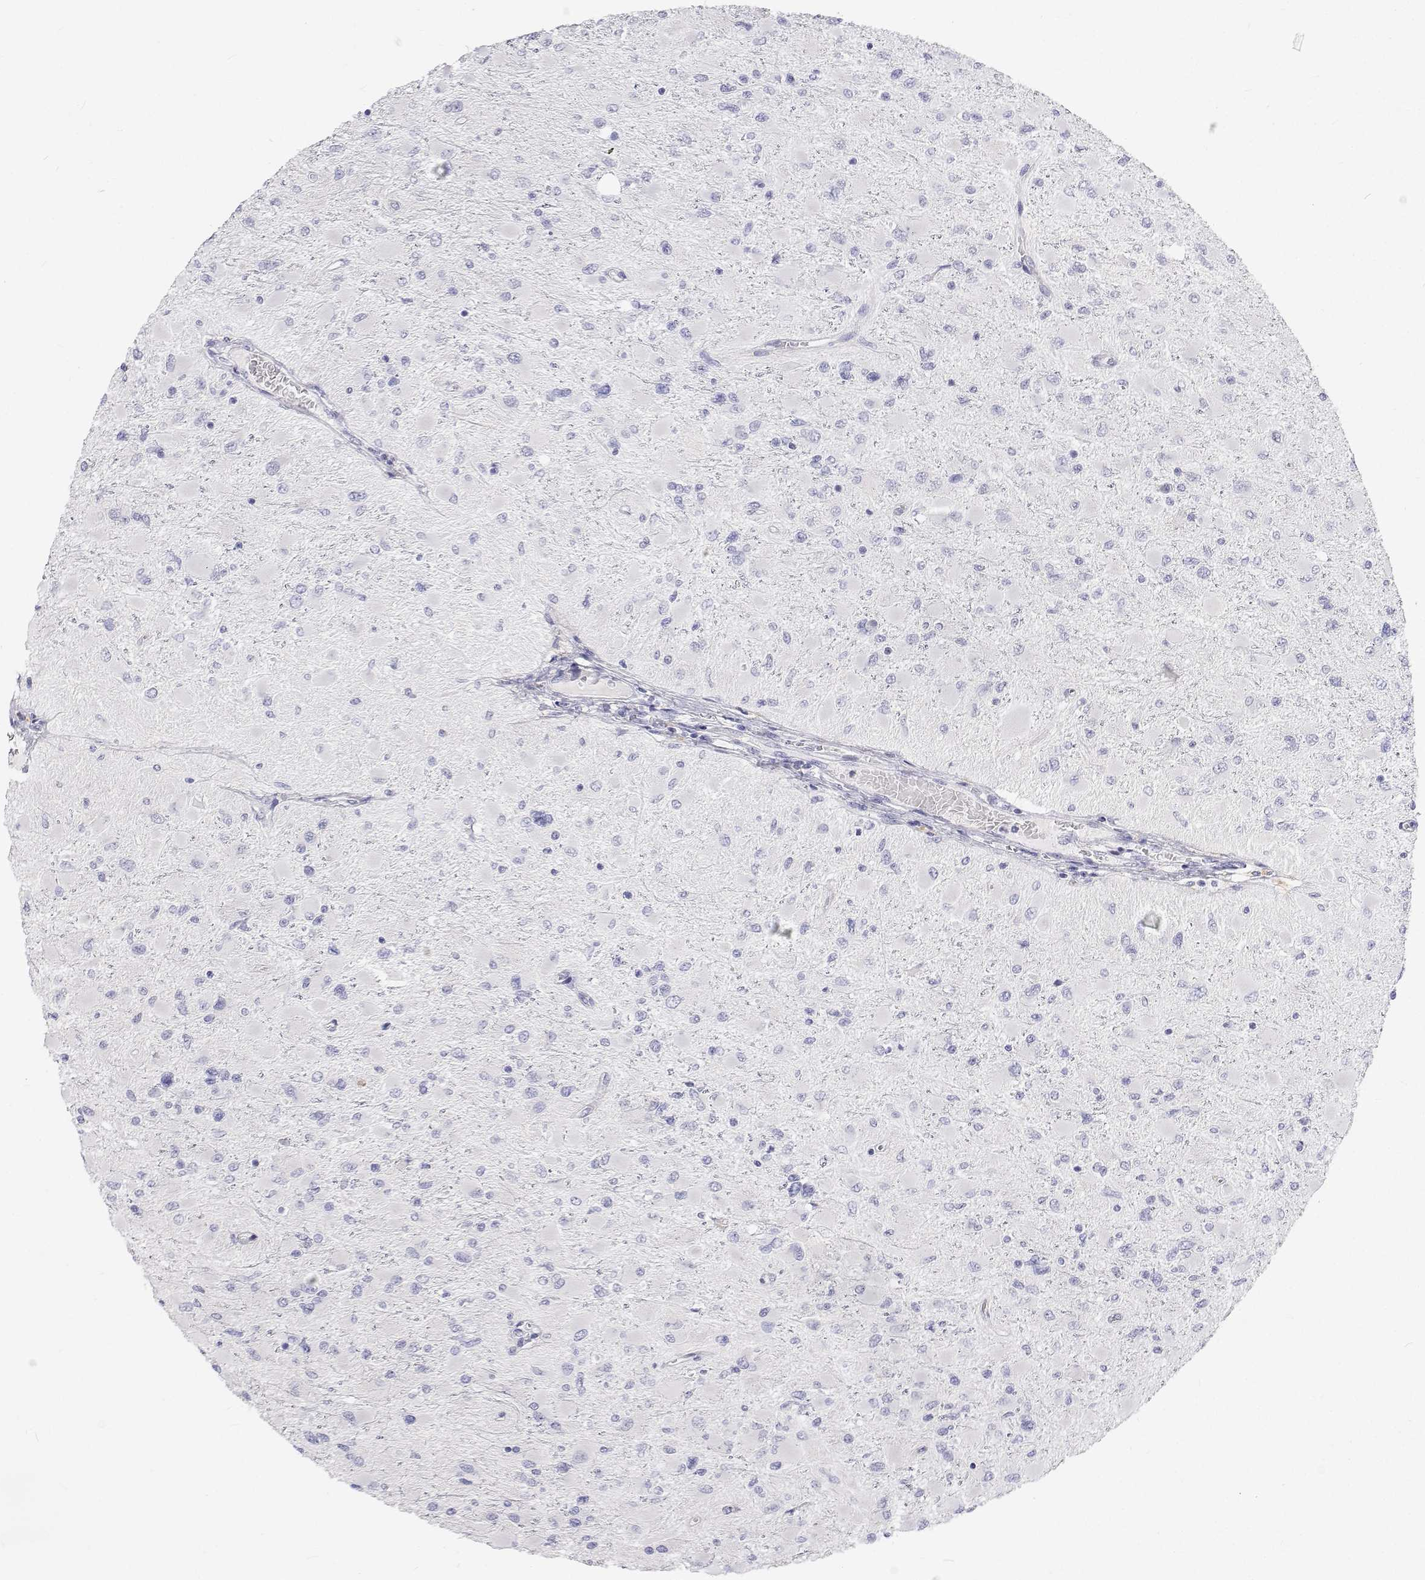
{"staining": {"intensity": "negative", "quantity": "none", "location": "none"}, "tissue": "glioma", "cell_type": "Tumor cells", "image_type": "cancer", "snomed": [{"axis": "morphology", "description": "Glioma, malignant, High grade"}, {"axis": "topography", "description": "Cerebral cortex"}], "caption": "Immunohistochemistry (IHC) histopathology image of glioma stained for a protein (brown), which demonstrates no staining in tumor cells. Brightfield microscopy of immunohistochemistry (IHC) stained with DAB (3,3'-diaminobenzidine) (brown) and hematoxylin (blue), captured at high magnification.", "gene": "NCR2", "patient": {"sex": "female", "age": 36}}